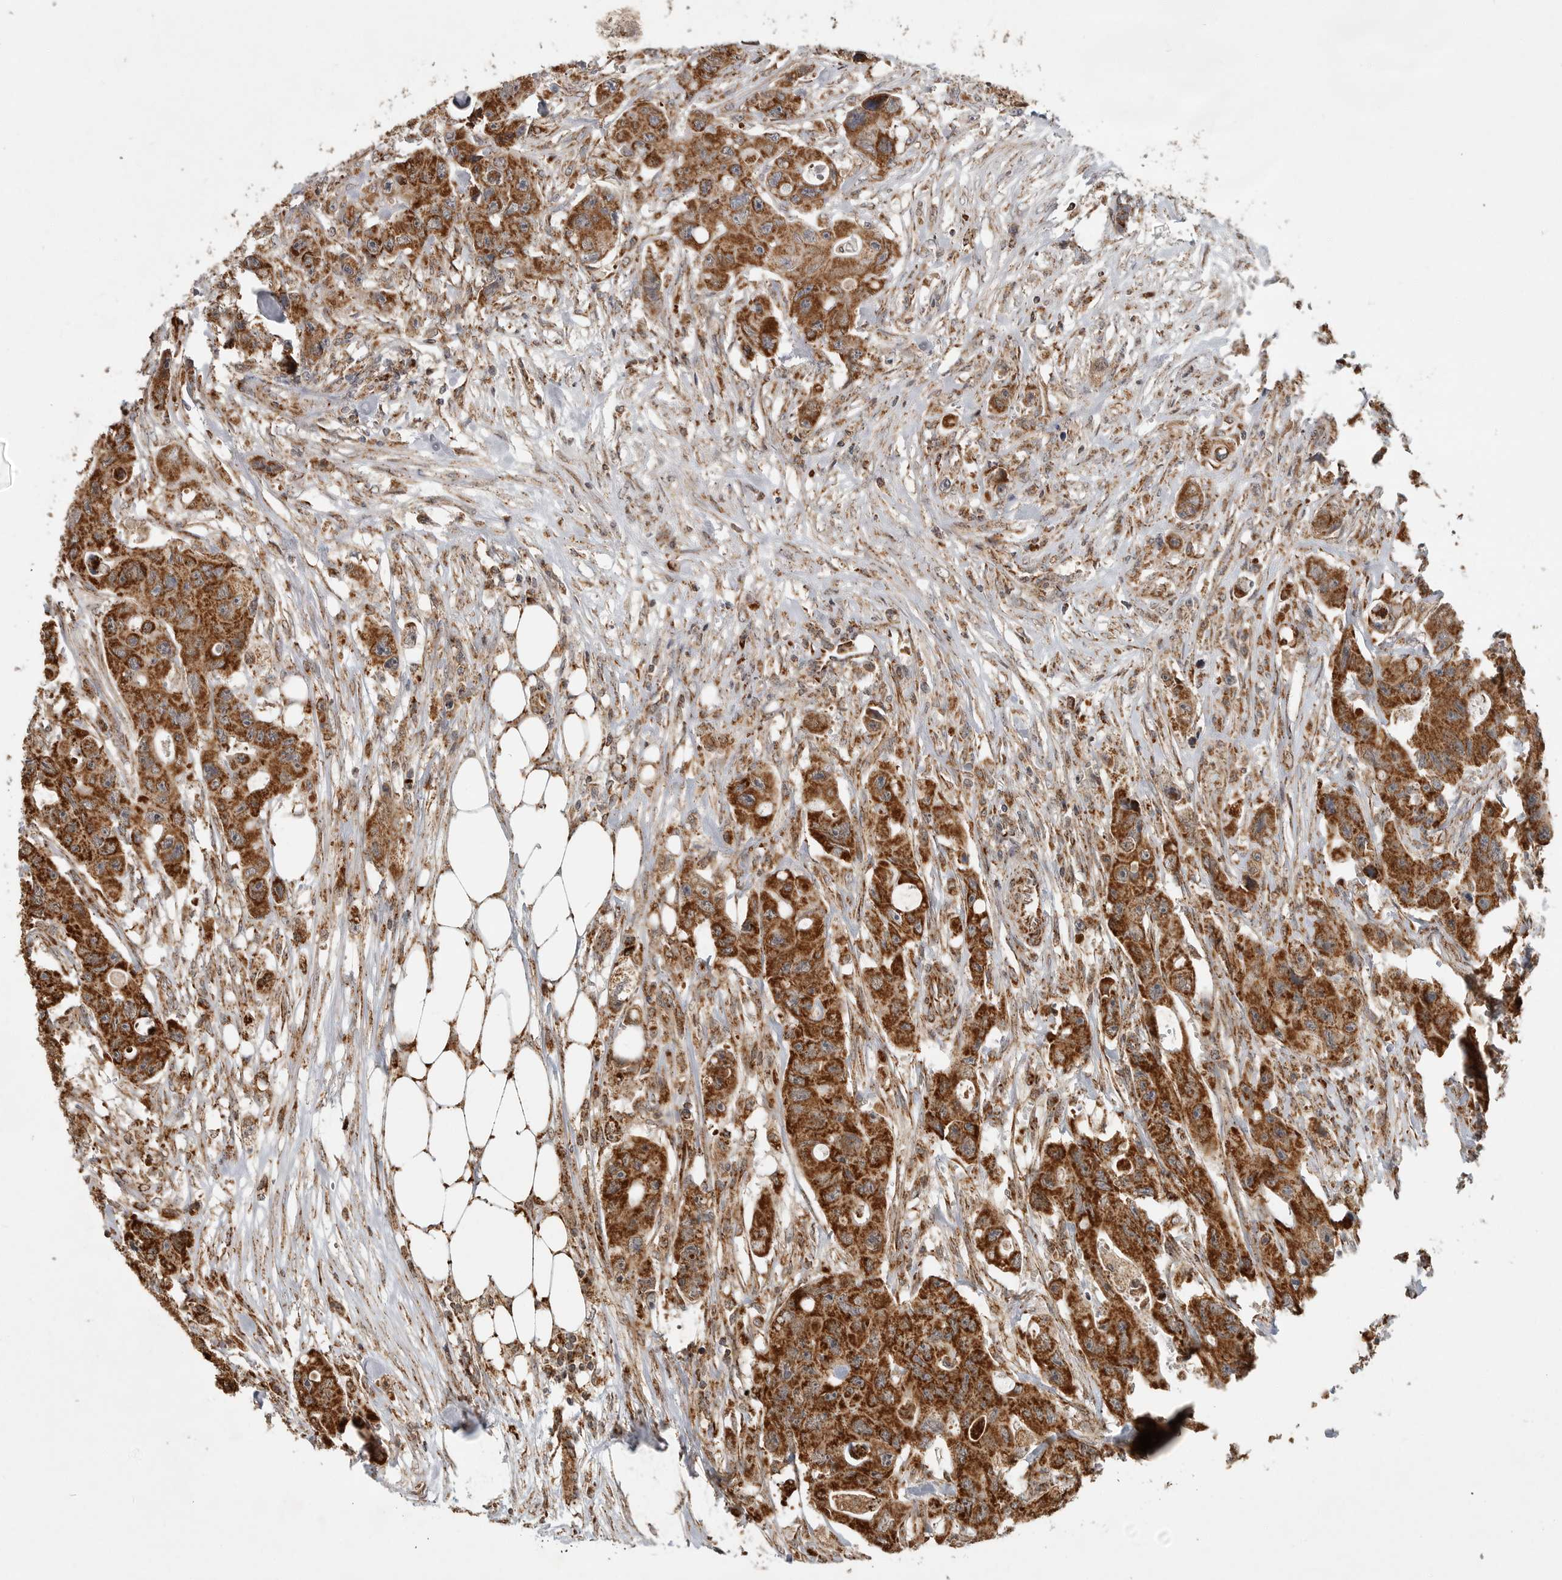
{"staining": {"intensity": "strong", "quantity": ">75%", "location": "cytoplasmic/membranous"}, "tissue": "colorectal cancer", "cell_type": "Tumor cells", "image_type": "cancer", "snomed": [{"axis": "morphology", "description": "Adenocarcinoma, NOS"}, {"axis": "topography", "description": "Colon"}], "caption": "IHC (DAB (3,3'-diaminobenzidine)) staining of human adenocarcinoma (colorectal) demonstrates strong cytoplasmic/membranous protein expression in about >75% of tumor cells. The protein is shown in brown color, while the nuclei are stained blue.", "gene": "GCNT2", "patient": {"sex": "female", "age": 46}}